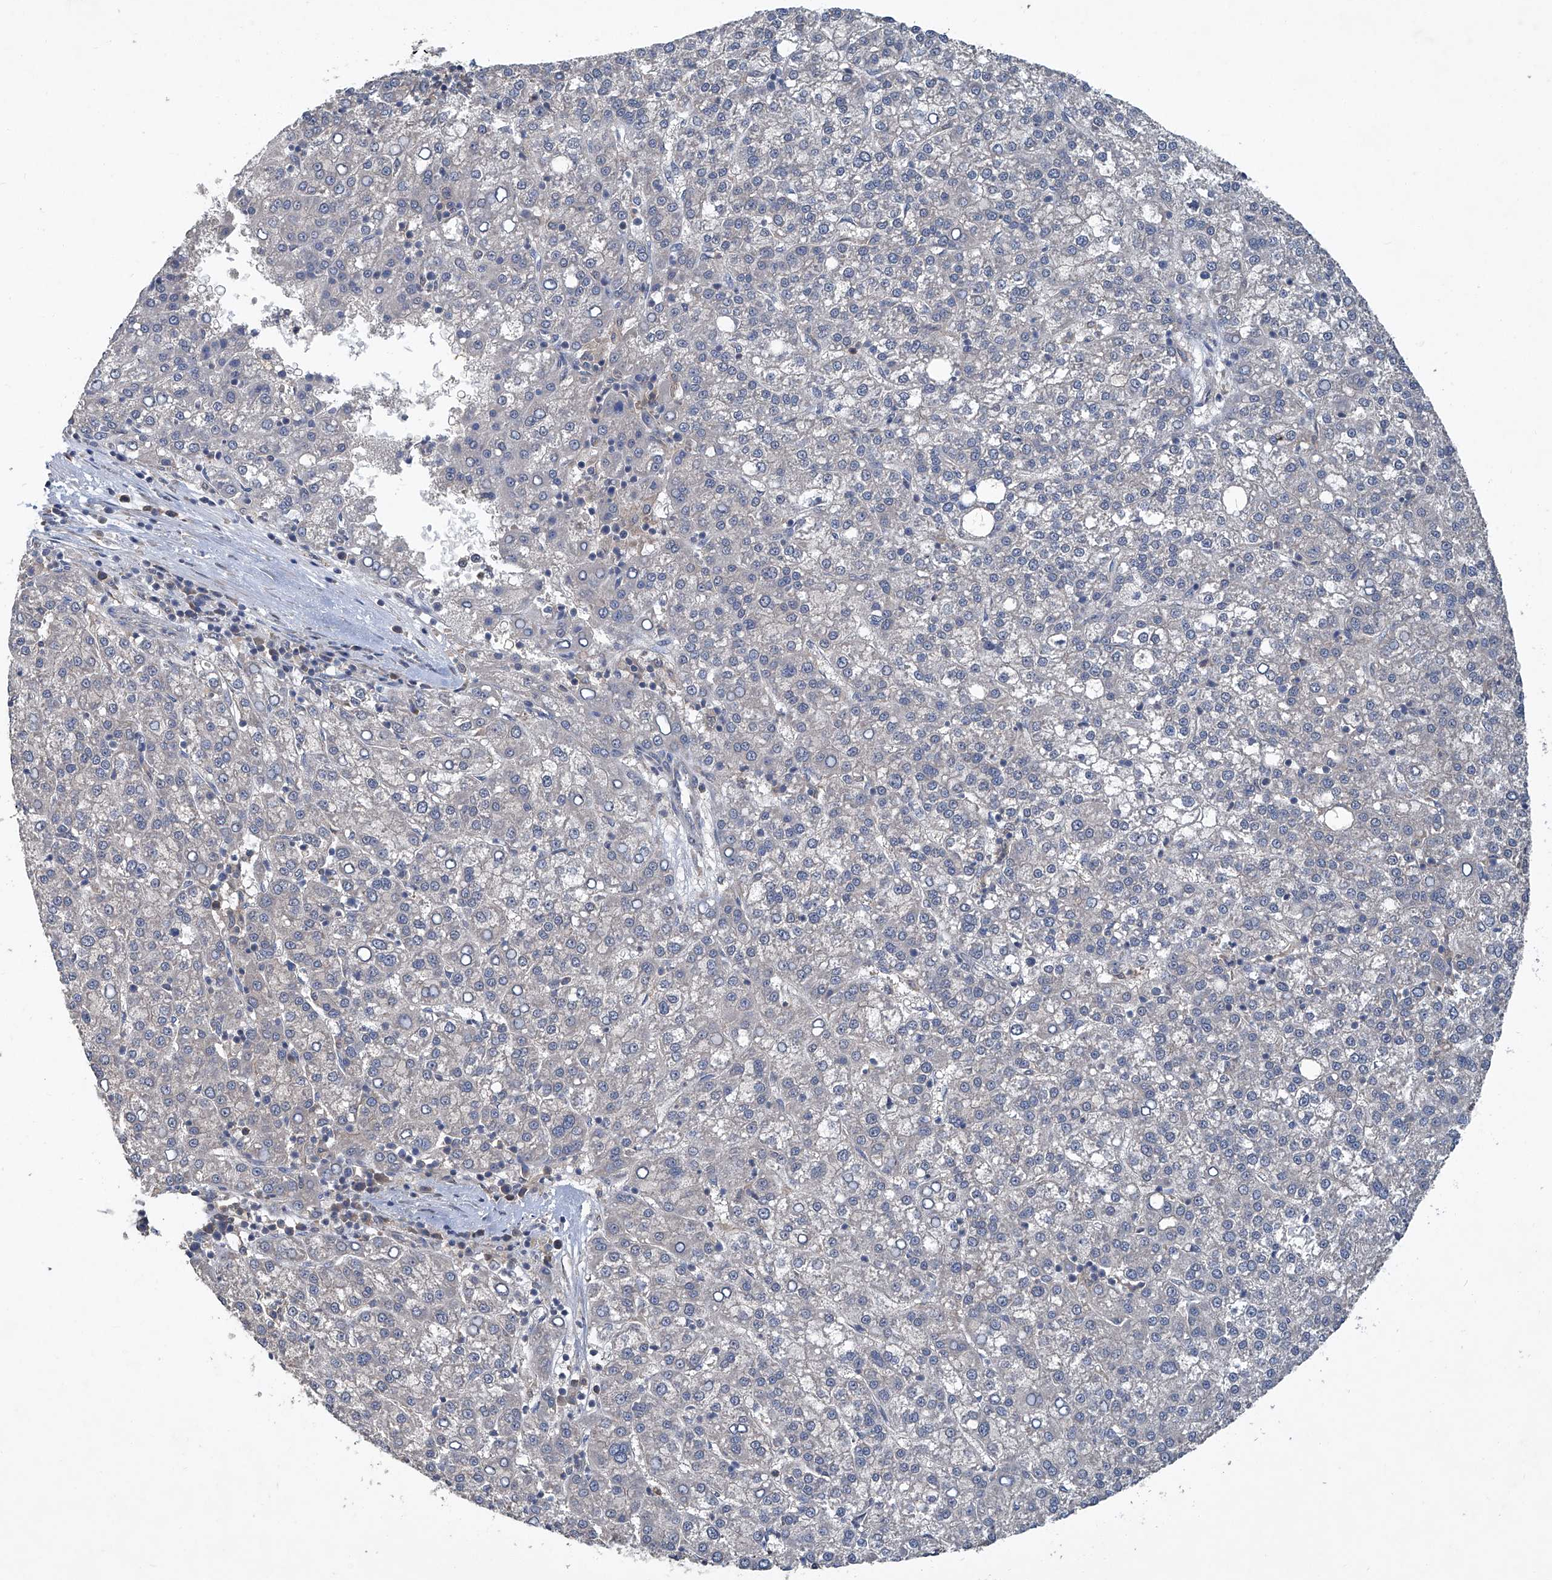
{"staining": {"intensity": "negative", "quantity": "none", "location": "none"}, "tissue": "liver cancer", "cell_type": "Tumor cells", "image_type": "cancer", "snomed": [{"axis": "morphology", "description": "Carcinoma, Hepatocellular, NOS"}, {"axis": "topography", "description": "Liver"}], "caption": "Tumor cells are negative for protein expression in human liver cancer (hepatocellular carcinoma). (Stains: DAB immunohistochemistry with hematoxylin counter stain, Microscopy: brightfield microscopy at high magnification).", "gene": "ANKRD34A", "patient": {"sex": "female", "age": 58}}